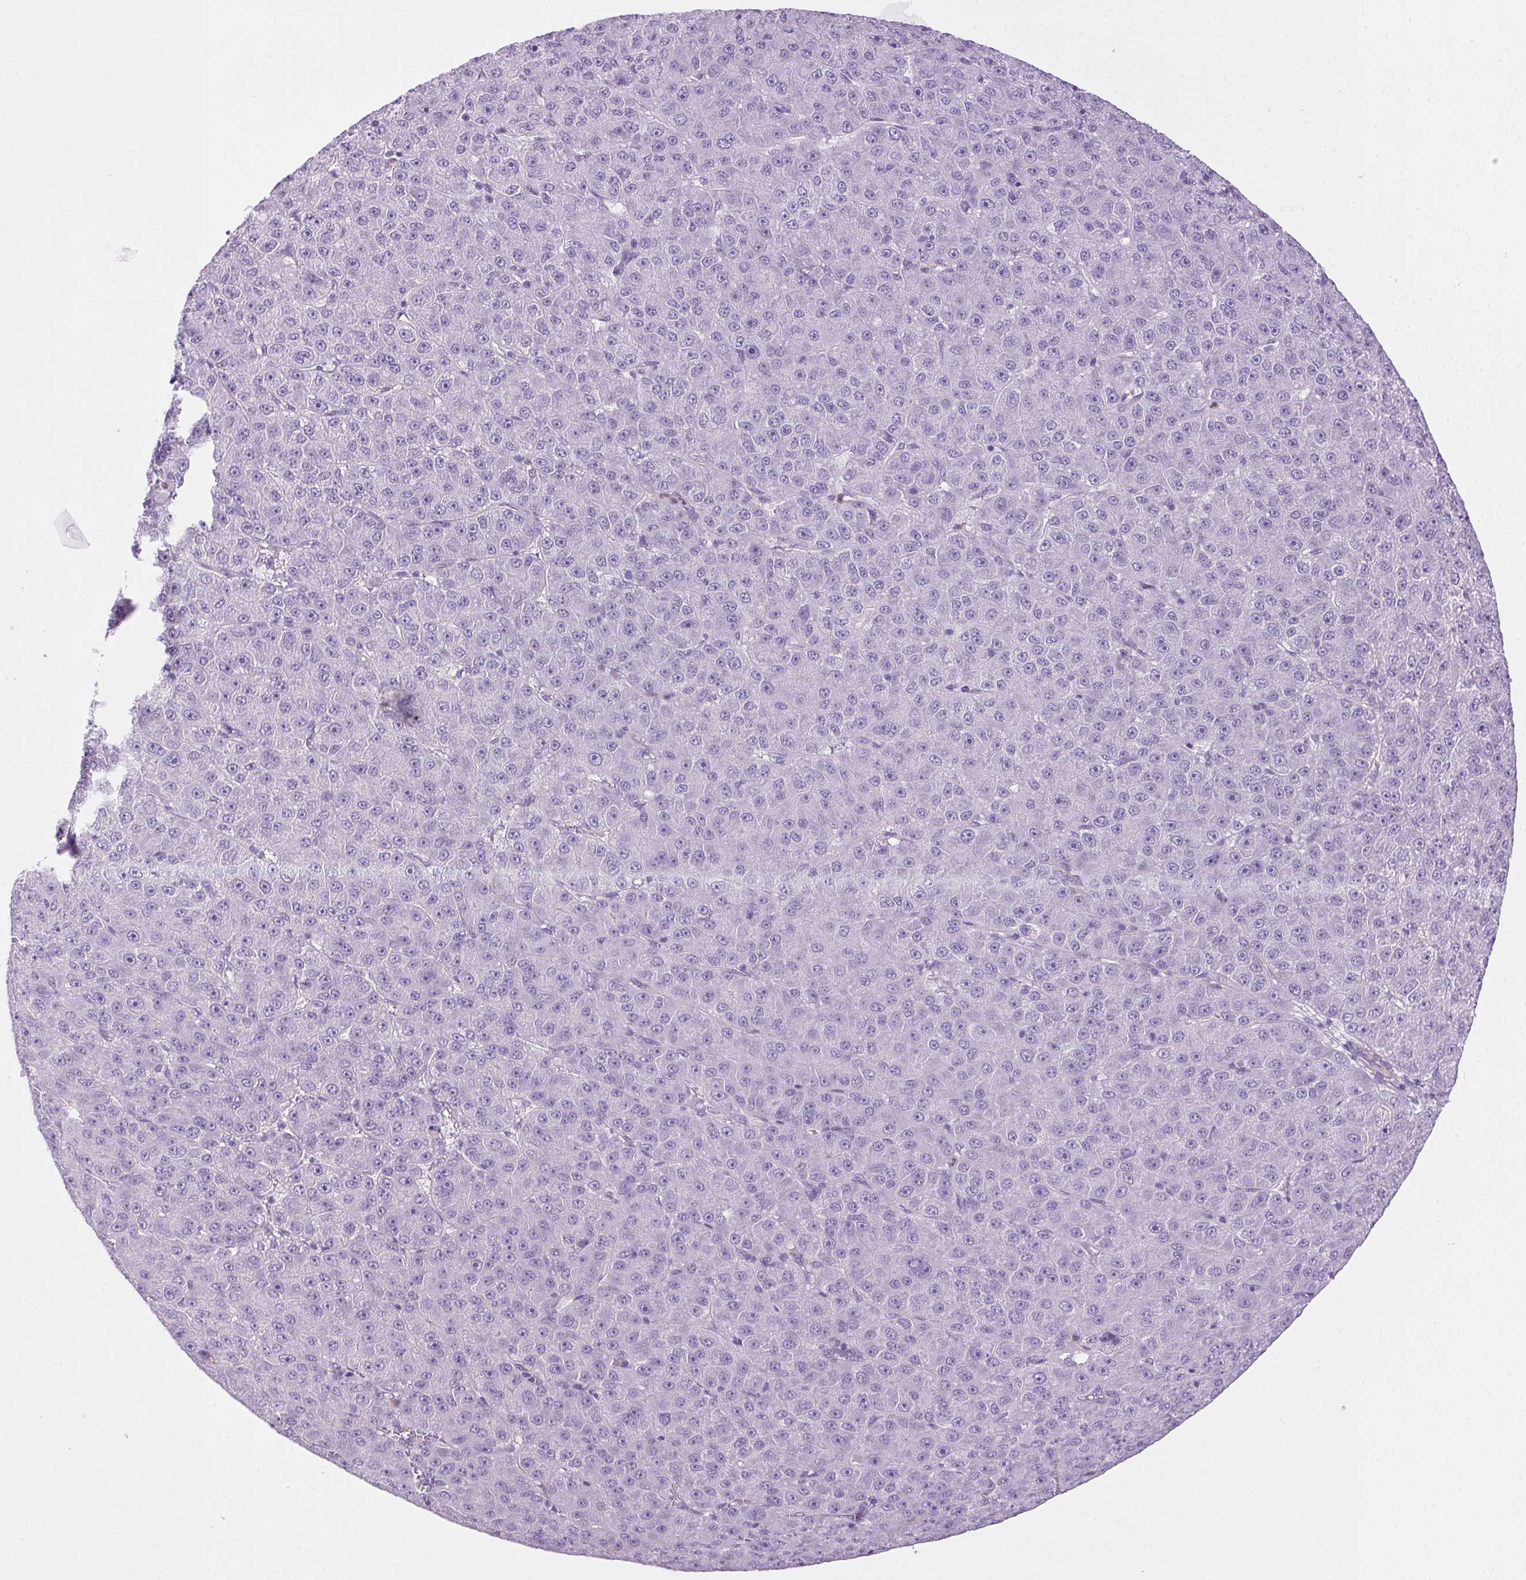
{"staining": {"intensity": "negative", "quantity": "none", "location": "none"}, "tissue": "liver cancer", "cell_type": "Tumor cells", "image_type": "cancer", "snomed": [{"axis": "morphology", "description": "Carcinoma, Hepatocellular, NOS"}, {"axis": "topography", "description": "Liver"}], "caption": "An immunohistochemistry (IHC) histopathology image of liver cancer is shown. There is no staining in tumor cells of liver cancer.", "gene": "SHCBP1L", "patient": {"sex": "male", "age": 67}}